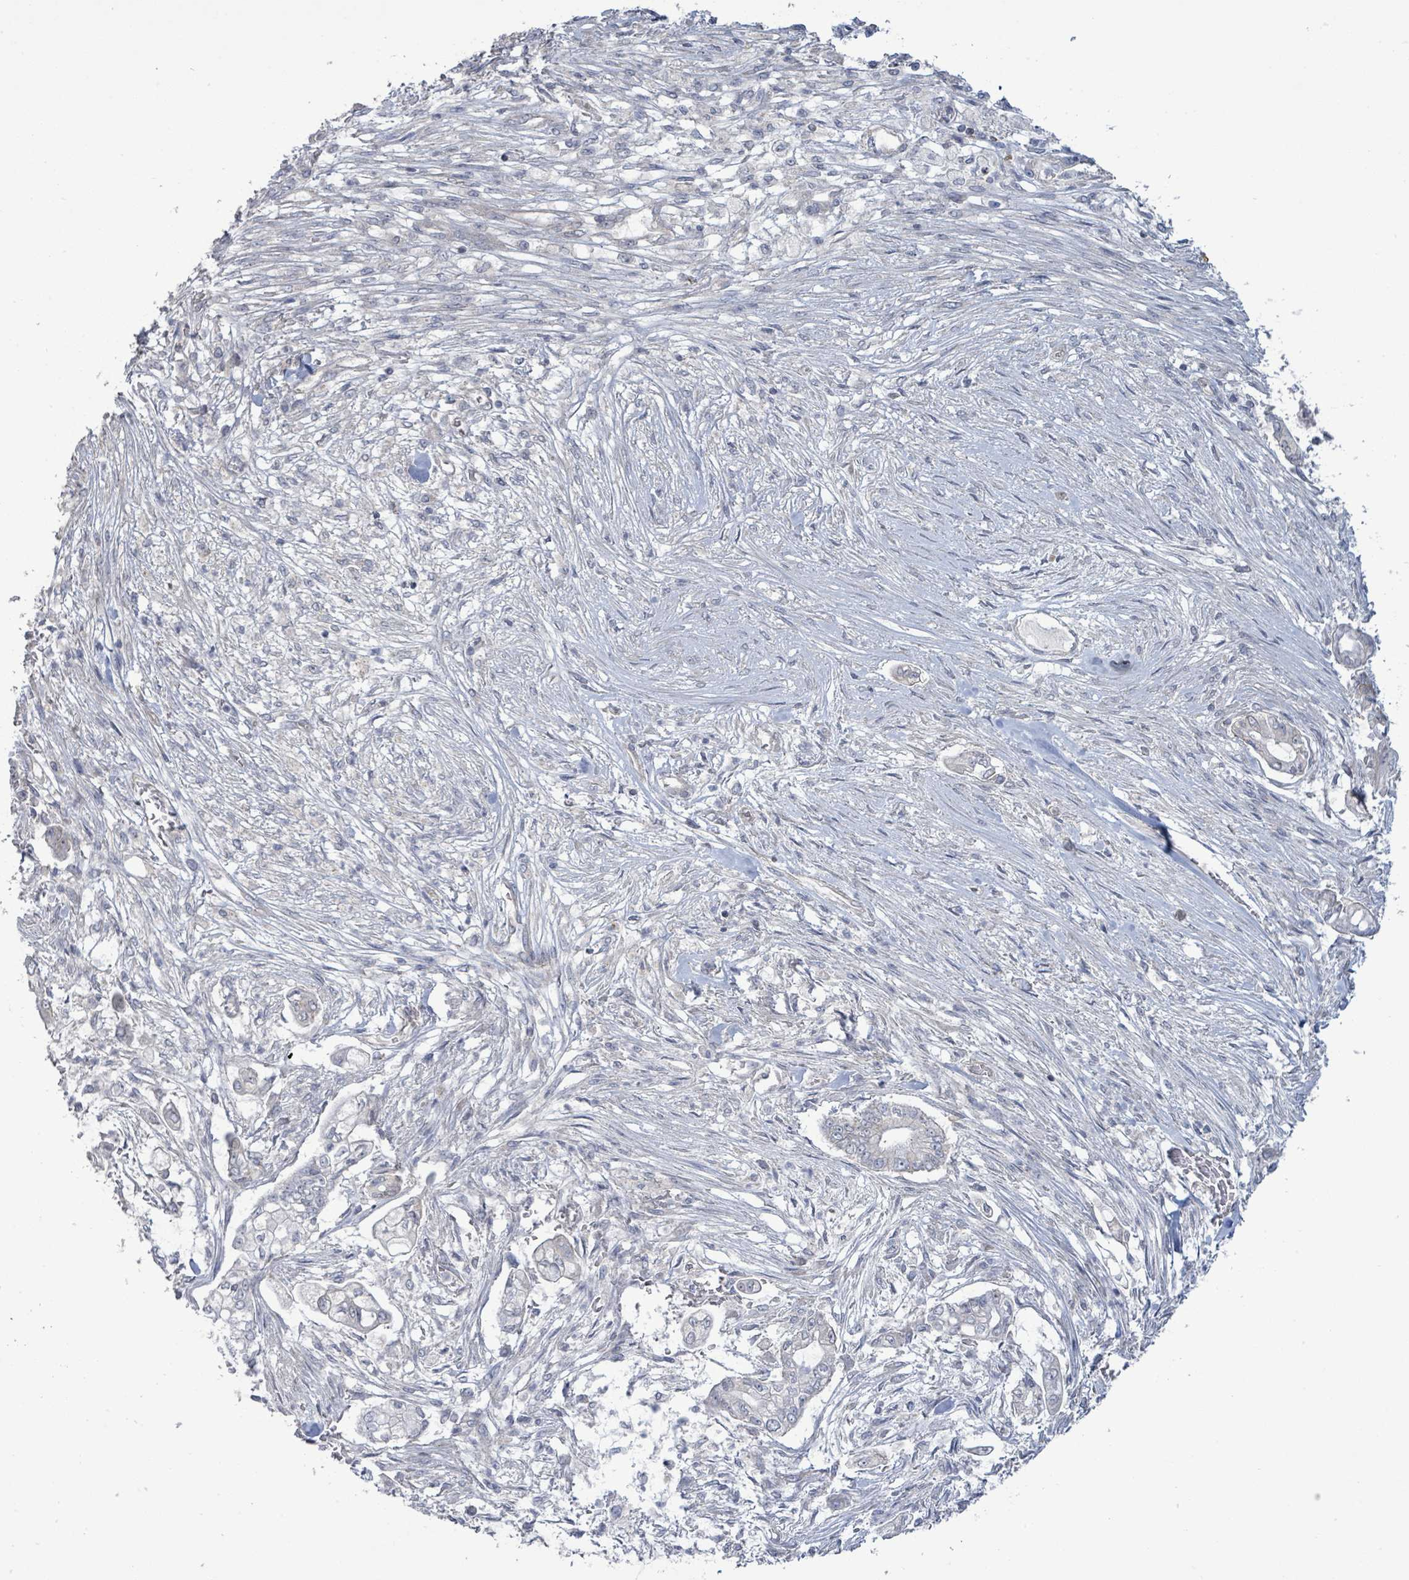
{"staining": {"intensity": "negative", "quantity": "none", "location": "none"}, "tissue": "pancreatic cancer", "cell_type": "Tumor cells", "image_type": "cancer", "snomed": [{"axis": "morphology", "description": "Adenocarcinoma, NOS"}, {"axis": "topography", "description": "Pancreas"}], "caption": "Immunohistochemical staining of pancreatic adenocarcinoma demonstrates no significant expression in tumor cells.", "gene": "LILRA4", "patient": {"sex": "female", "age": 69}}